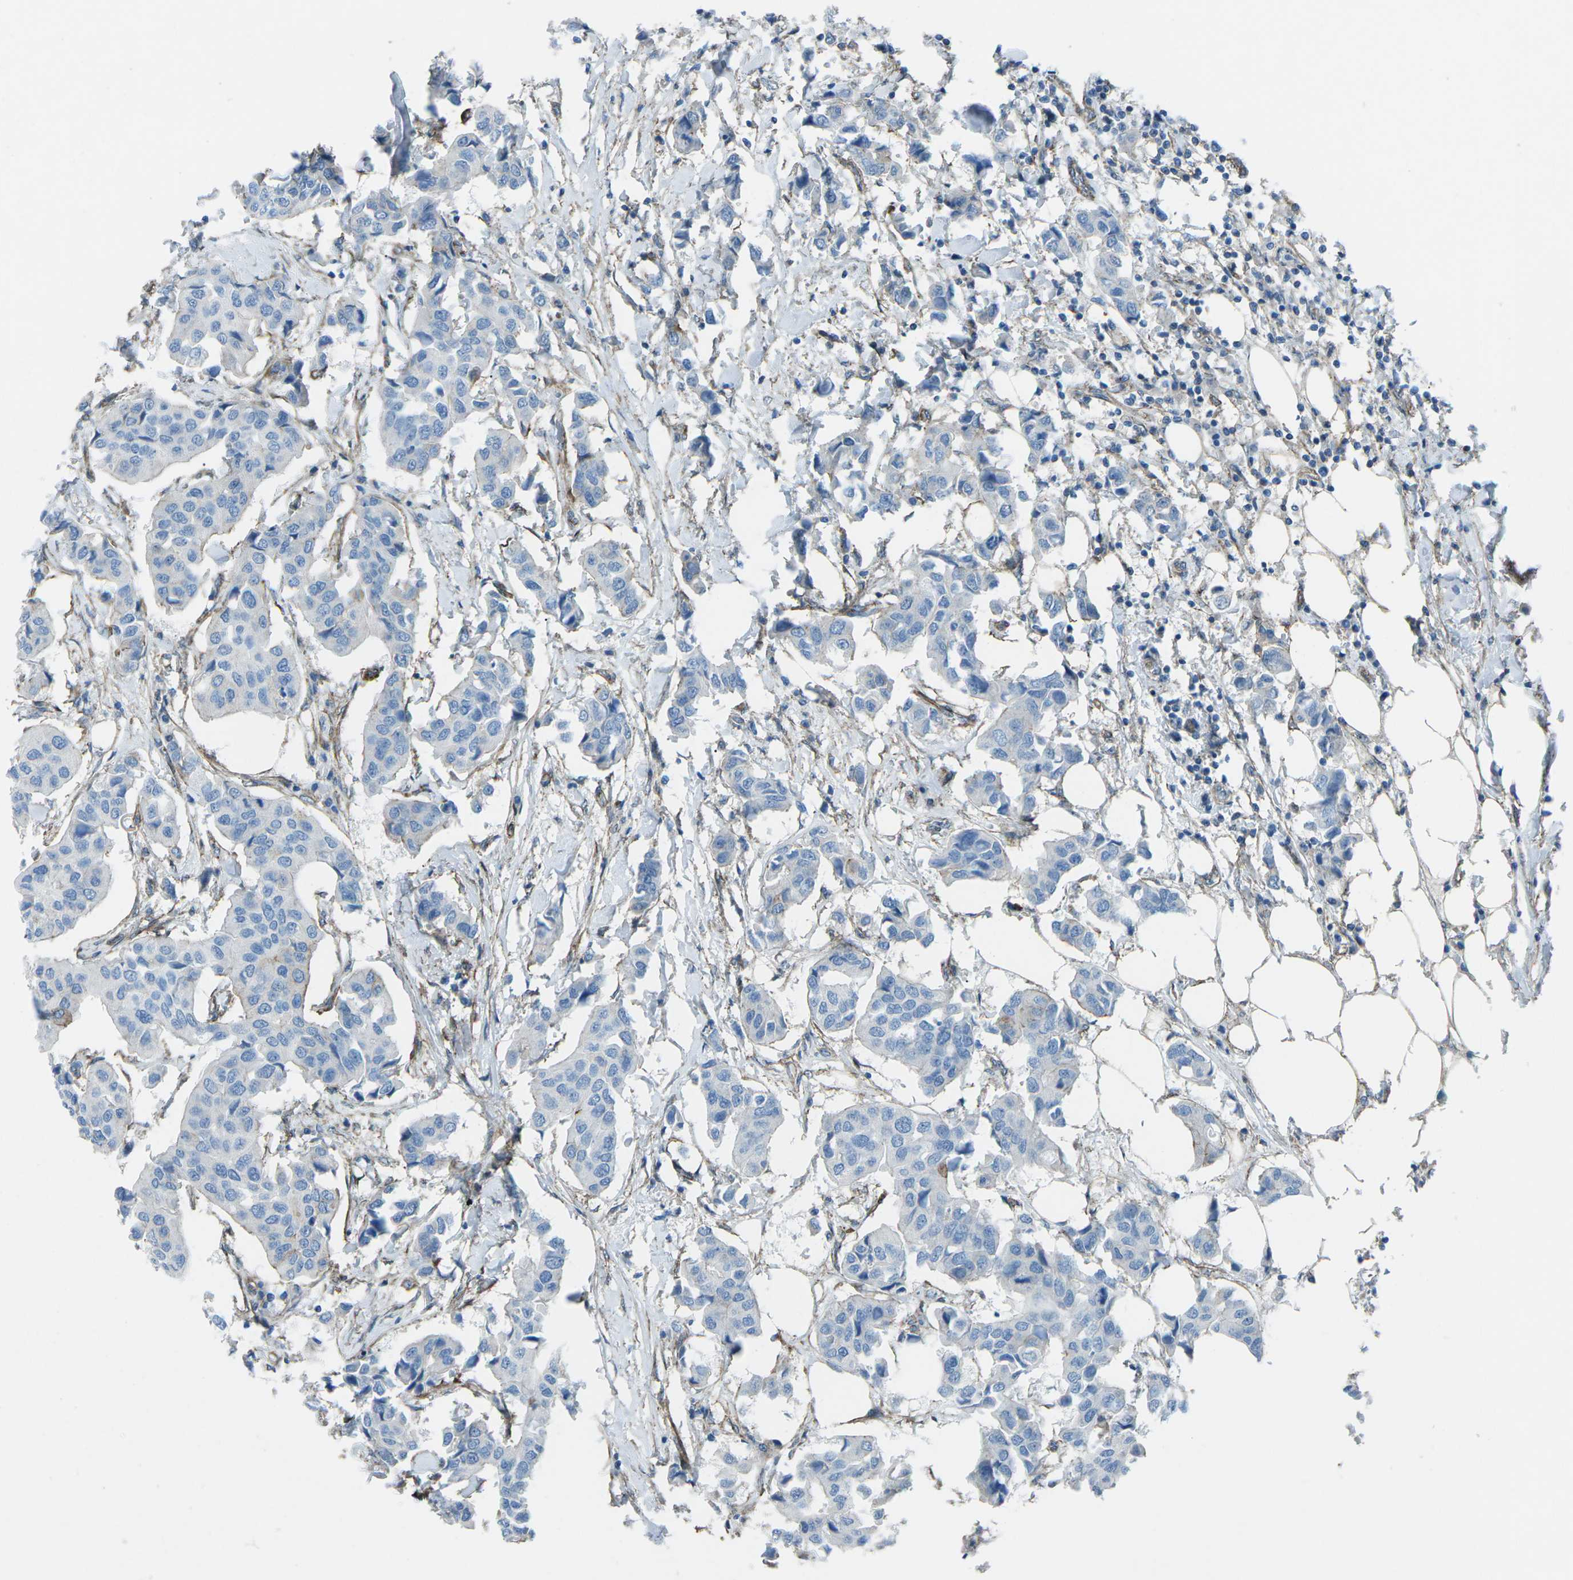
{"staining": {"intensity": "negative", "quantity": "none", "location": "none"}, "tissue": "breast cancer", "cell_type": "Tumor cells", "image_type": "cancer", "snomed": [{"axis": "morphology", "description": "Duct carcinoma"}, {"axis": "topography", "description": "Breast"}], "caption": "The photomicrograph exhibits no staining of tumor cells in breast cancer (intraductal carcinoma).", "gene": "UTRN", "patient": {"sex": "female", "age": 80}}